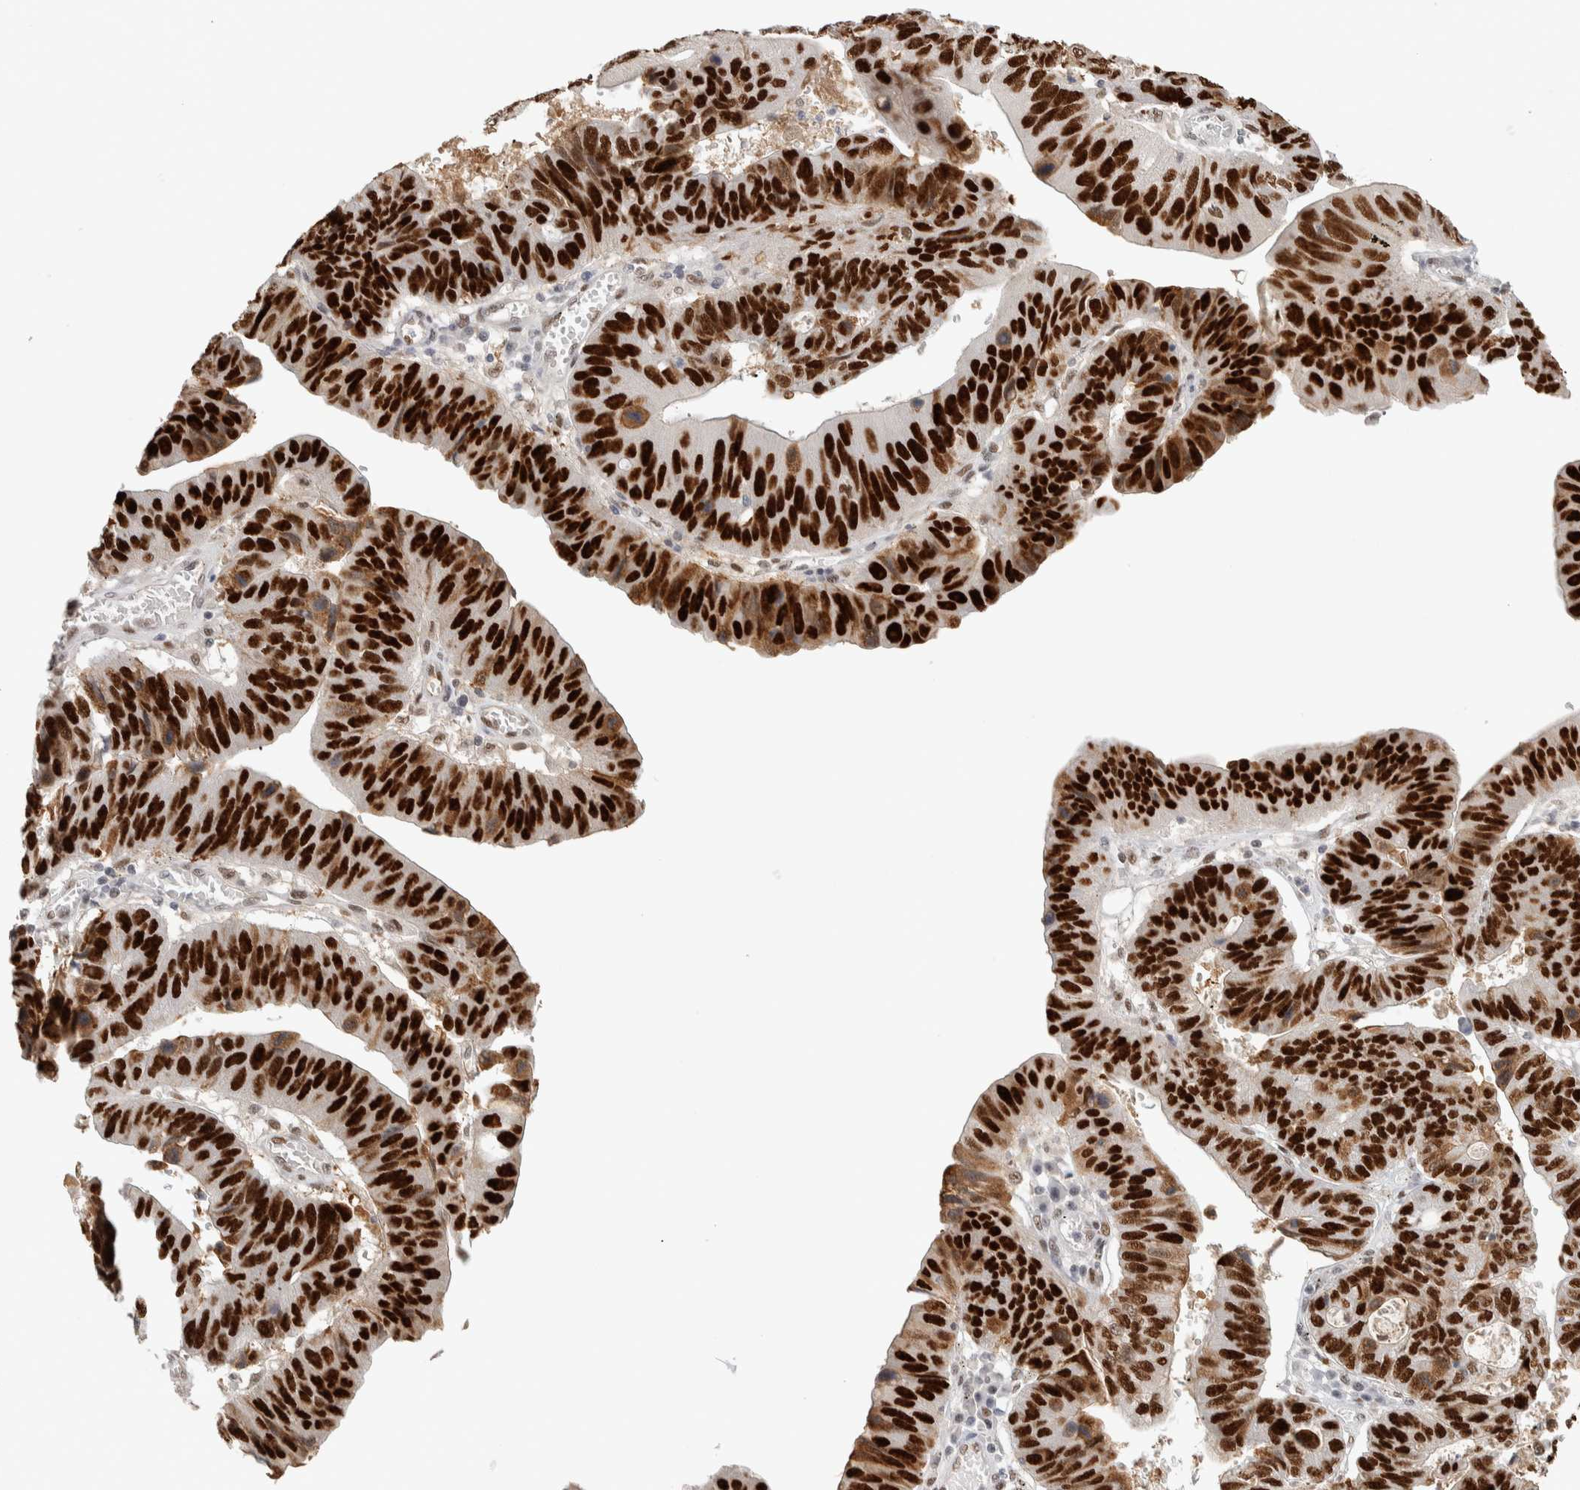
{"staining": {"intensity": "strong", "quantity": ">75%", "location": "nuclear"}, "tissue": "stomach cancer", "cell_type": "Tumor cells", "image_type": "cancer", "snomed": [{"axis": "morphology", "description": "Adenocarcinoma, NOS"}, {"axis": "topography", "description": "Stomach"}], "caption": "The micrograph exhibits staining of stomach cancer (adenocarcinoma), revealing strong nuclear protein positivity (brown color) within tumor cells. (brown staining indicates protein expression, while blue staining denotes nuclei).", "gene": "PUS7", "patient": {"sex": "male", "age": 59}}